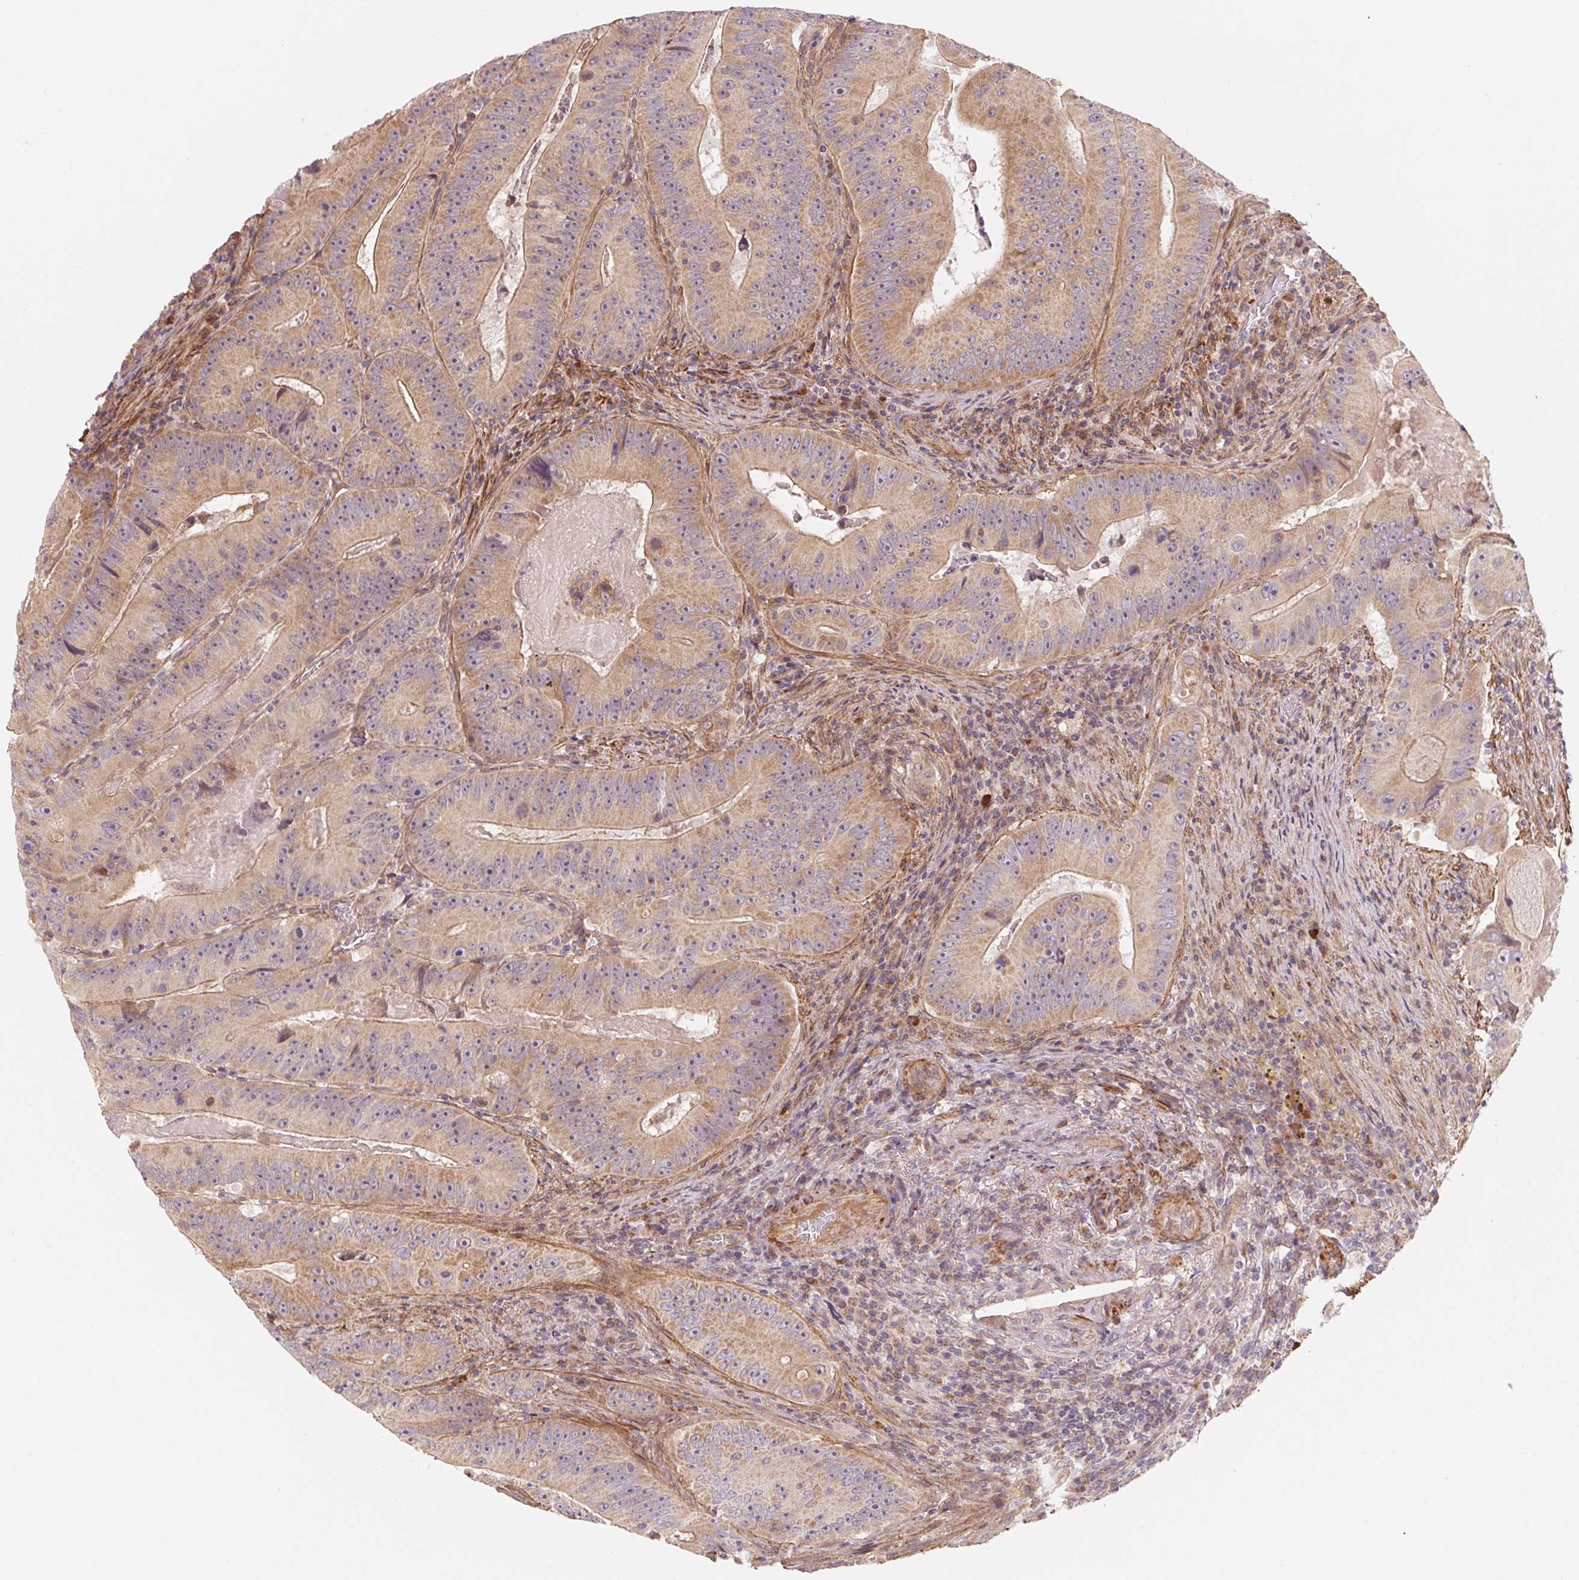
{"staining": {"intensity": "weak", "quantity": "25%-75%", "location": "cytoplasmic/membranous"}, "tissue": "colorectal cancer", "cell_type": "Tumor cells", "image_type": "cancer", "snomed": [{"axis": "morphology", "description": "Adenocarcinoma, NOS"}, {"axis": "topography", "description": "Colon"}], "caption": "Colorectal cancer (adenocarcinoma) stained with a protein marker reveals weak staining in tumor cells.", "gene": "CCDC112", "patient": {"sex": "female", "age": 86}}